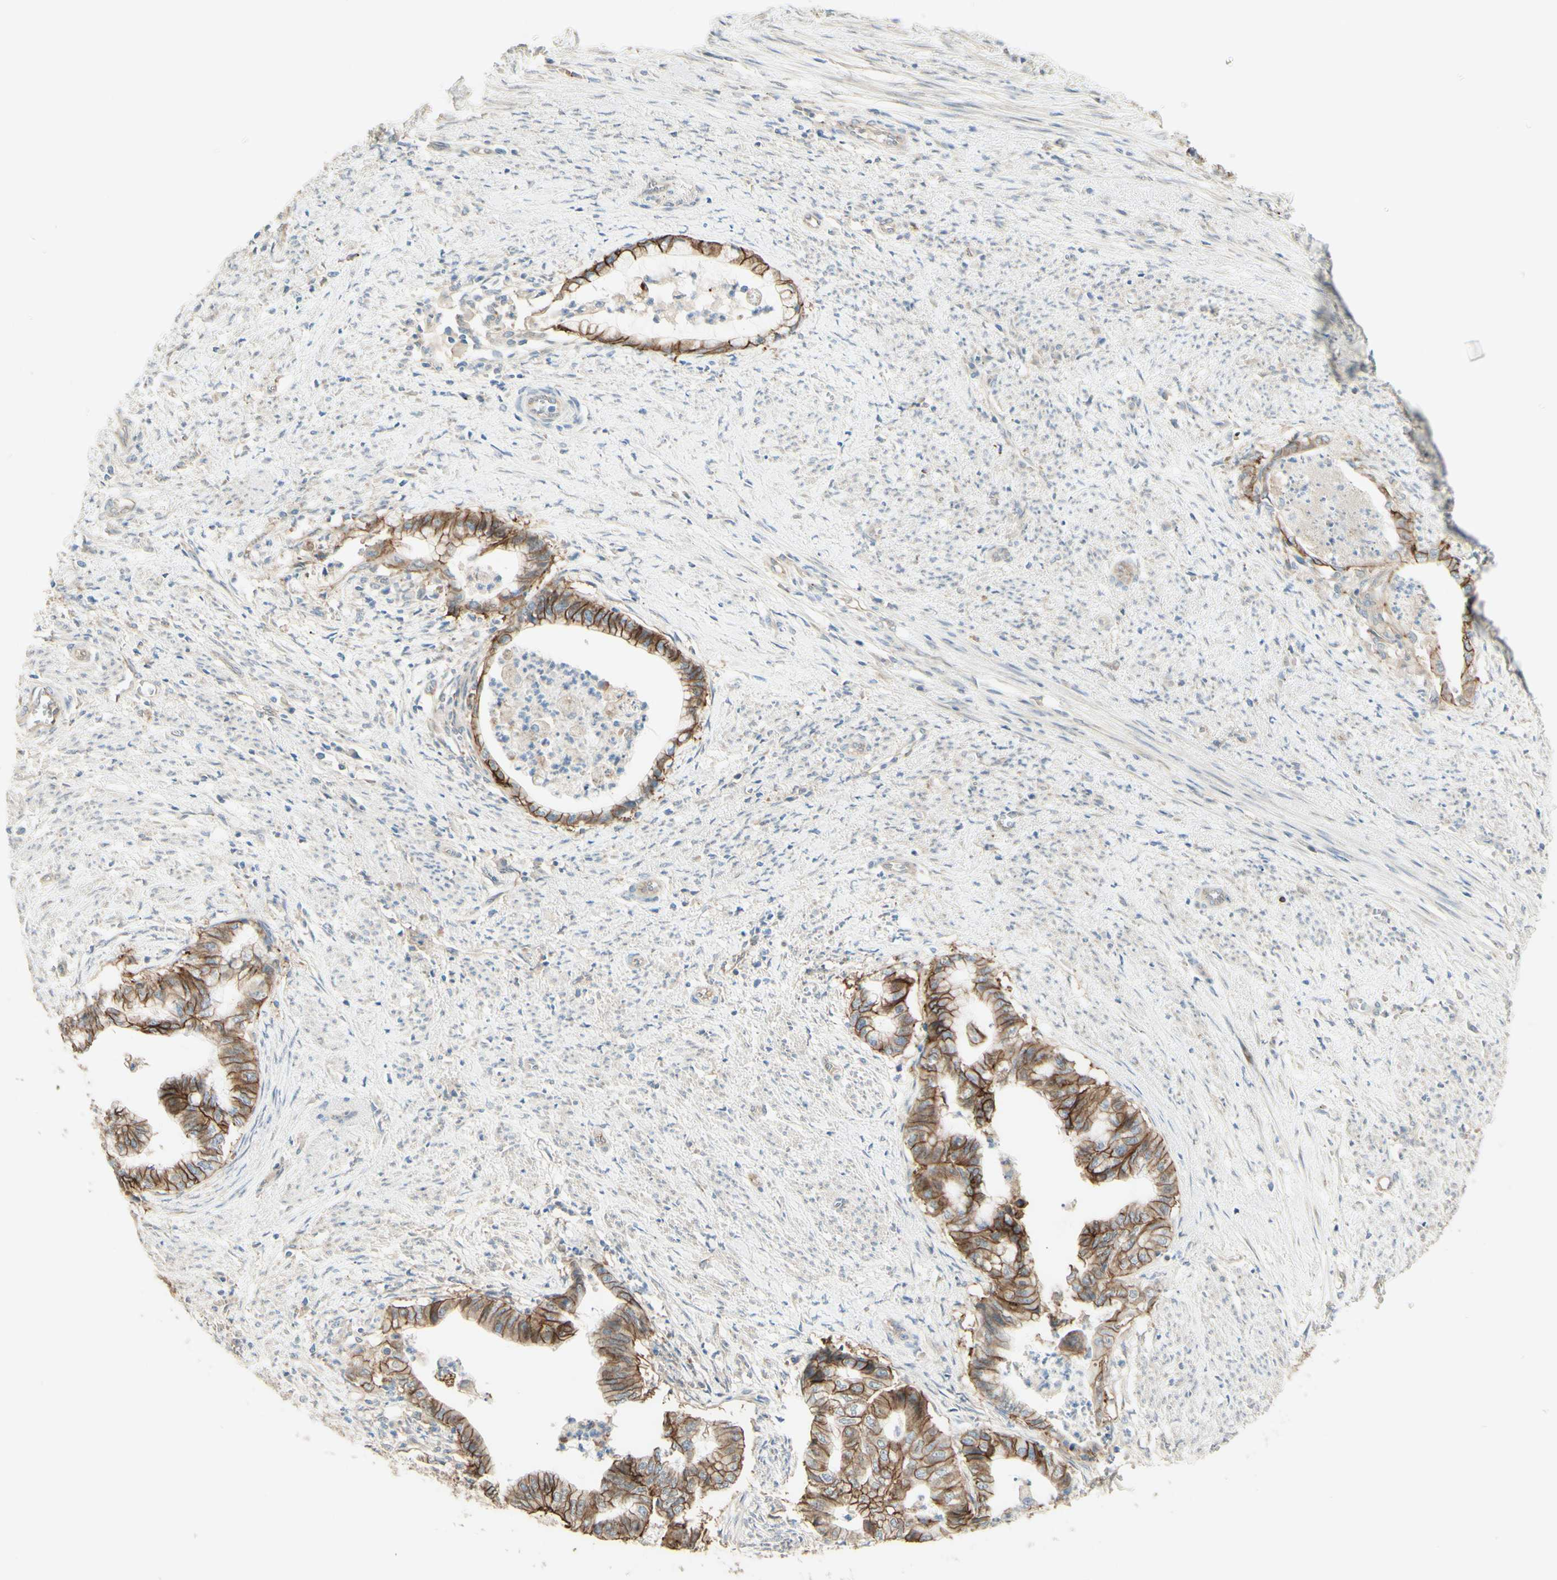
{"staining": {"intensity": "moderate", "quantity": ">75%", "location": "cytoplasmic/membranous"}, "tissue": "endometrial cancer", "cell_type": "Tumor cells", "image_type": "cancer", "snomed": [{"axis": "morphology", "description": "Necrosis, NOS"}, {"axis": "morphology", "description": "Adenocarcinoma, NOS"}, {"axis": "topography", "description": "Endometrium"}], "caption": "Endometrial cancer stained with immunohistochemistry shows moderate cytoplasmic/membranous positivity in about >75% of tumor cells. (DAB IHC with brightfield microscopy, high magnification).", "gene": "RNF149", "patient": {"sex": "female", "age": 79}}